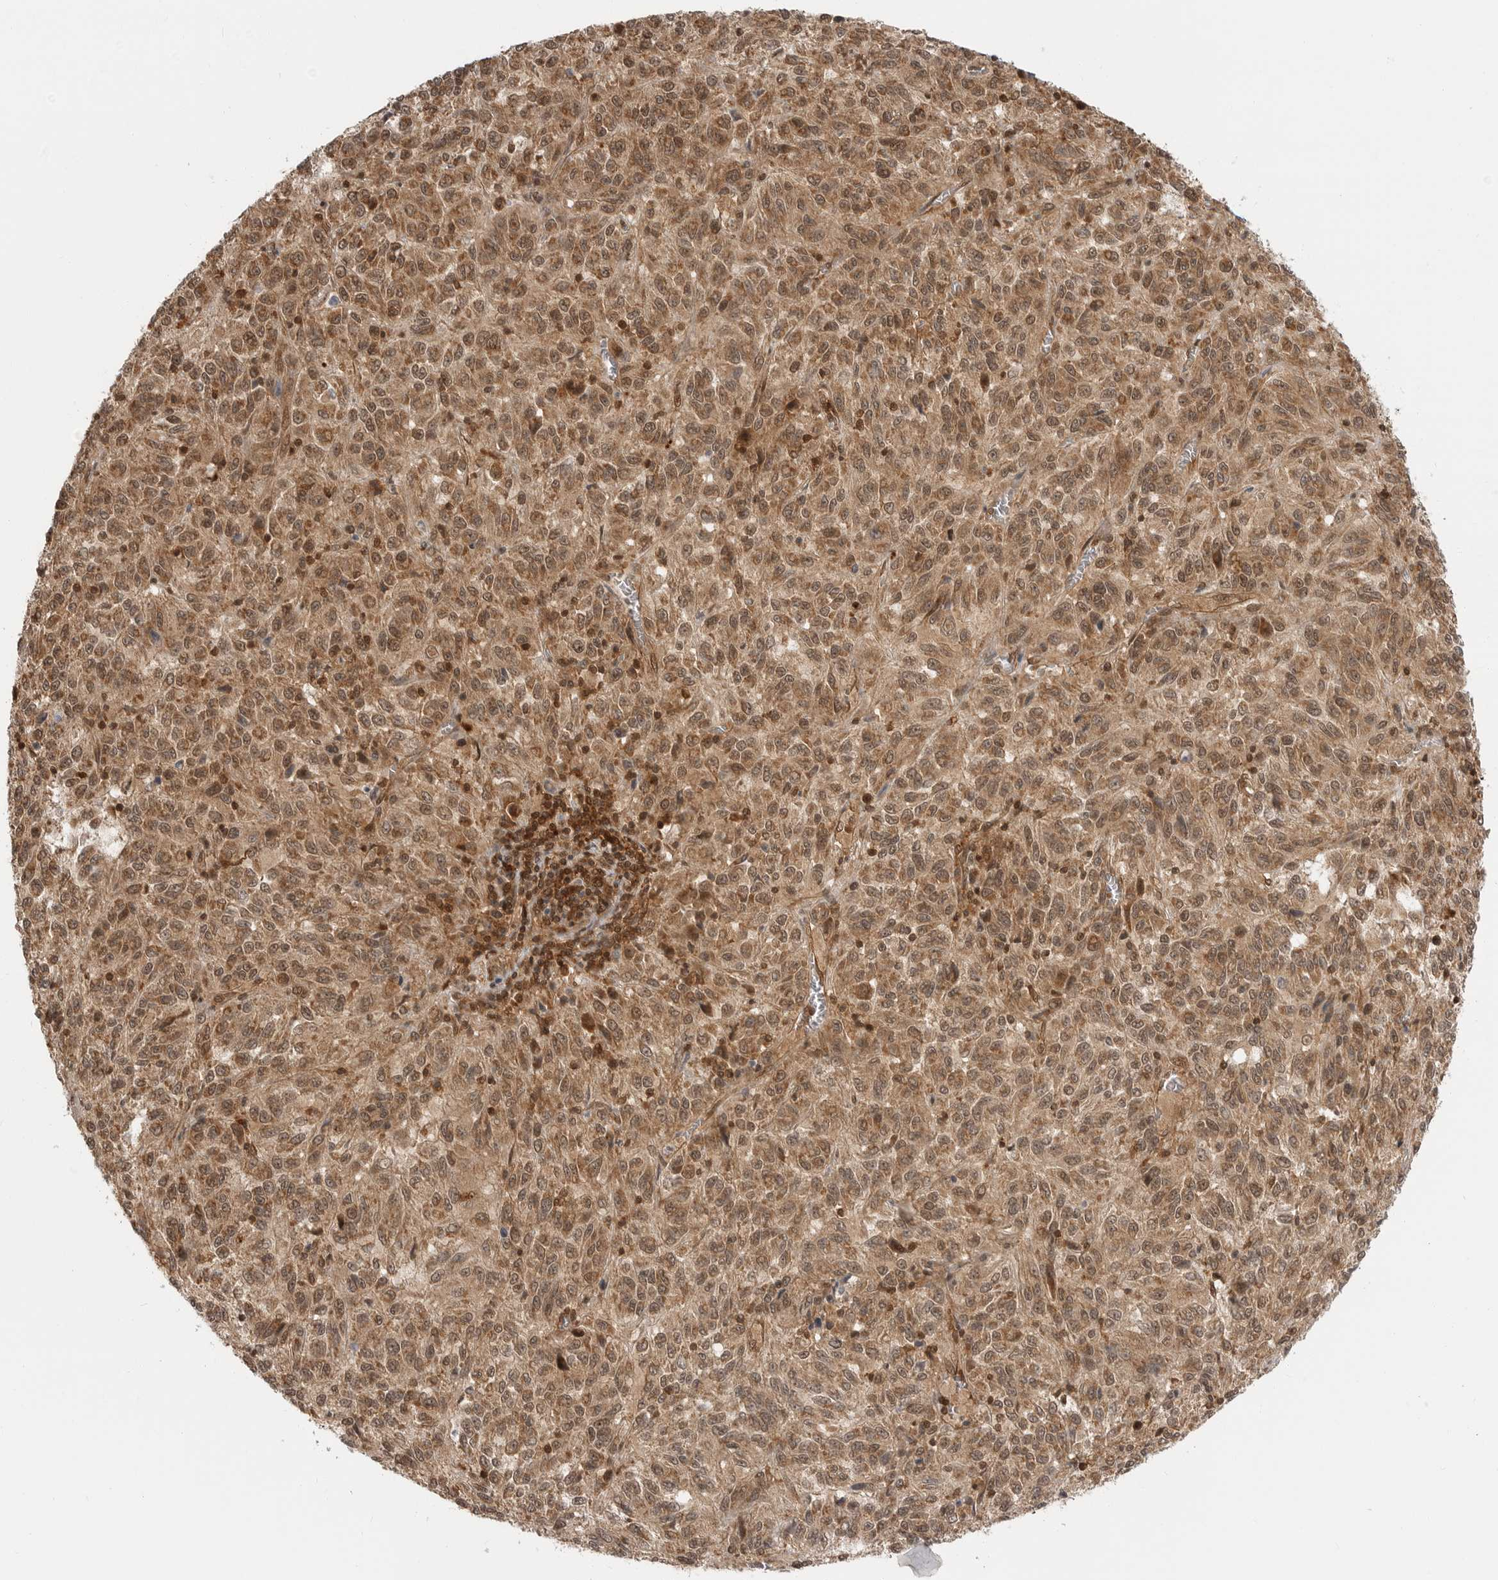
{"staining": {"intensity": "moderate", "quantity": ">75%", "location": "cytoplasmic/membranous,nuclear"}, "tissue": "melanoma", "cell_type": "Tumor cells", "image_type": "cancer", "snomed": [{"axis": "morphology", "description": "Malignant melanoma, Metastatic site"}, {"axis": "topography", "description": "Lung"}], "caption": "This histopathology image demonstrates immunohistochemistry (IHC) staining of malignant melanoma (metastatic site), with medium moderate cytoplasmic/membranous and nuclear staining in about >75% of tumor cells.", "gene": "SZRD1", "patient": {"sex": "male", "age": 64}}